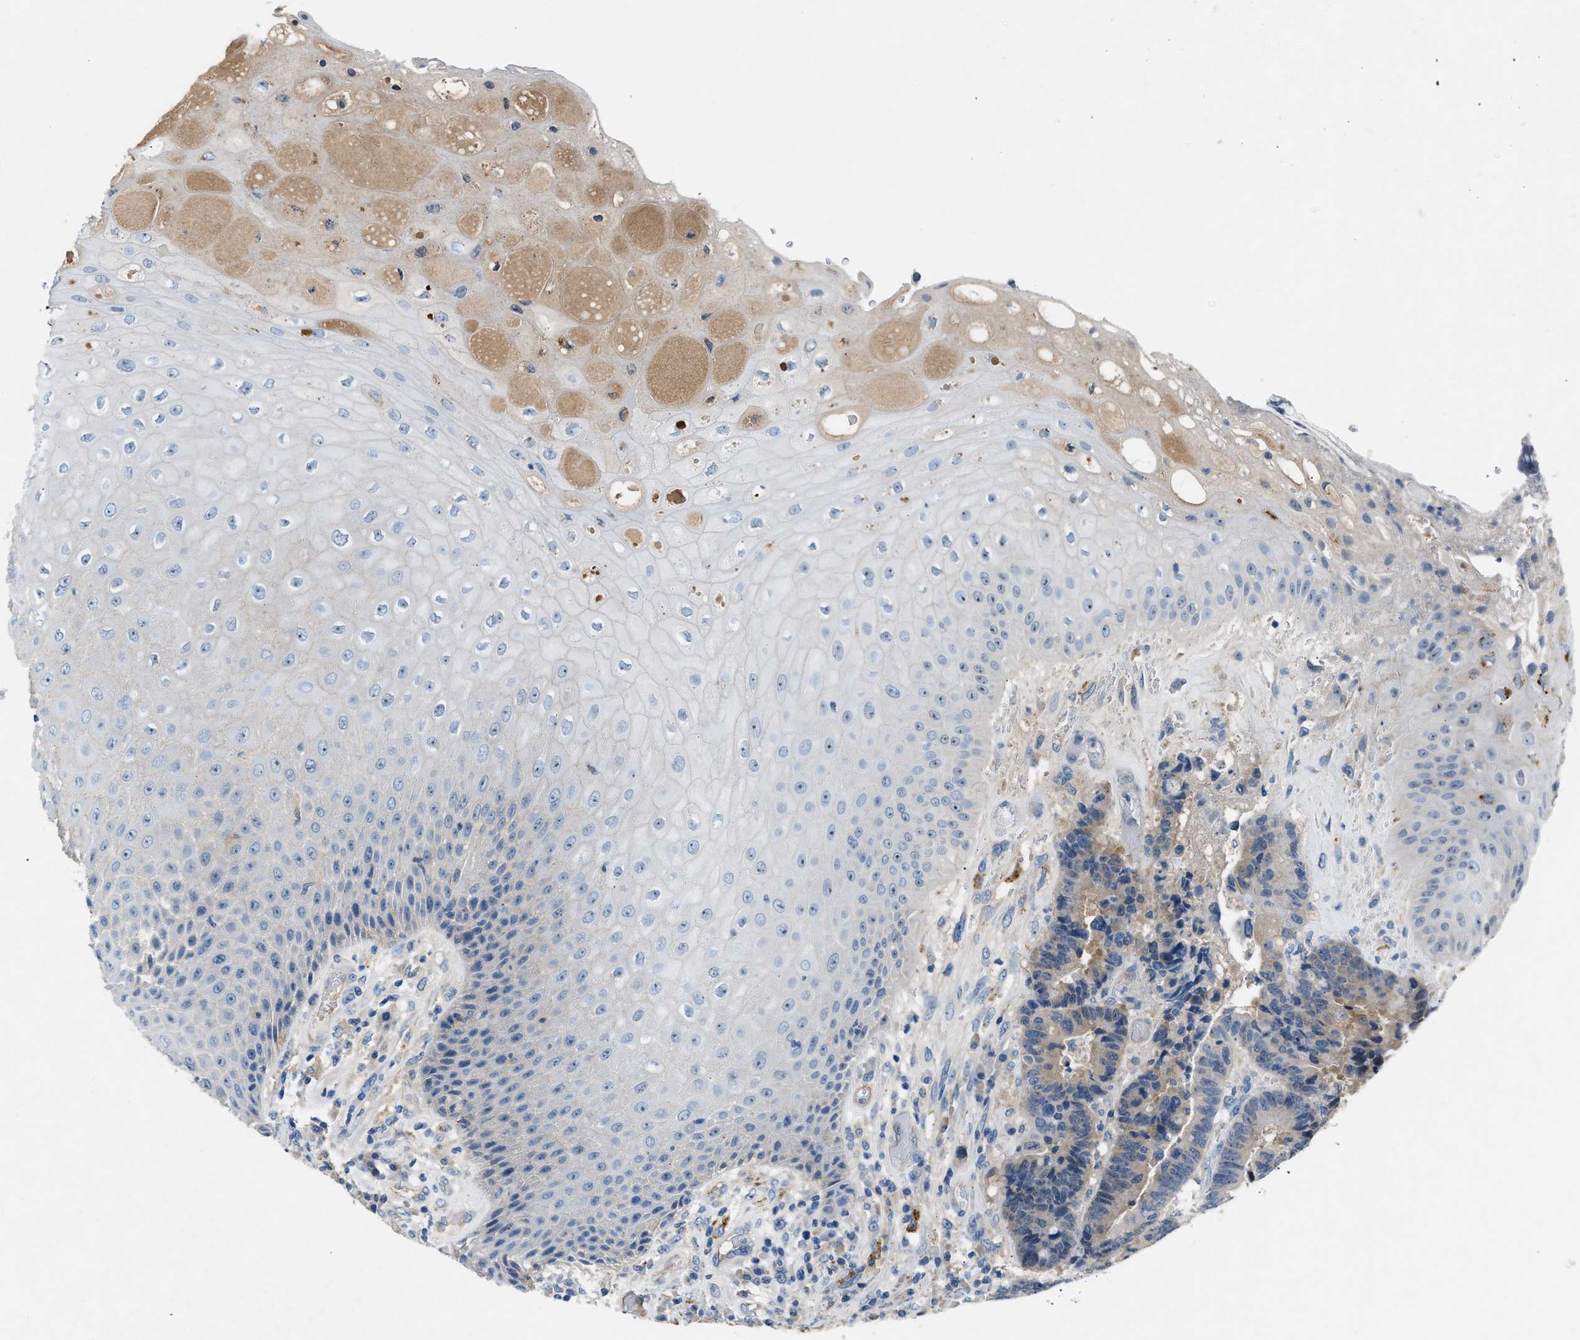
{"staining": {"intensity": "weak", "quantity": "<25%", "location": "cytoplasmic/membranous"}, "tissue": "colorectal cancer", "cell_type": "Tumor cells", "image_type": "cancer", "snomed": [{"axis": "morphology", "description": "Adenocarcinoma, NOS"}, {"axis": "topography", "description": "Rectum"}, {"axis": "topography", "description": "Anal"}], "caption": "This is an IHC micrograph of adenocarcinoma (colorectal). There is no expression in tumor cells.", "gene": "DNAAF5", "patient": {"sex": "female", "age": 89}}